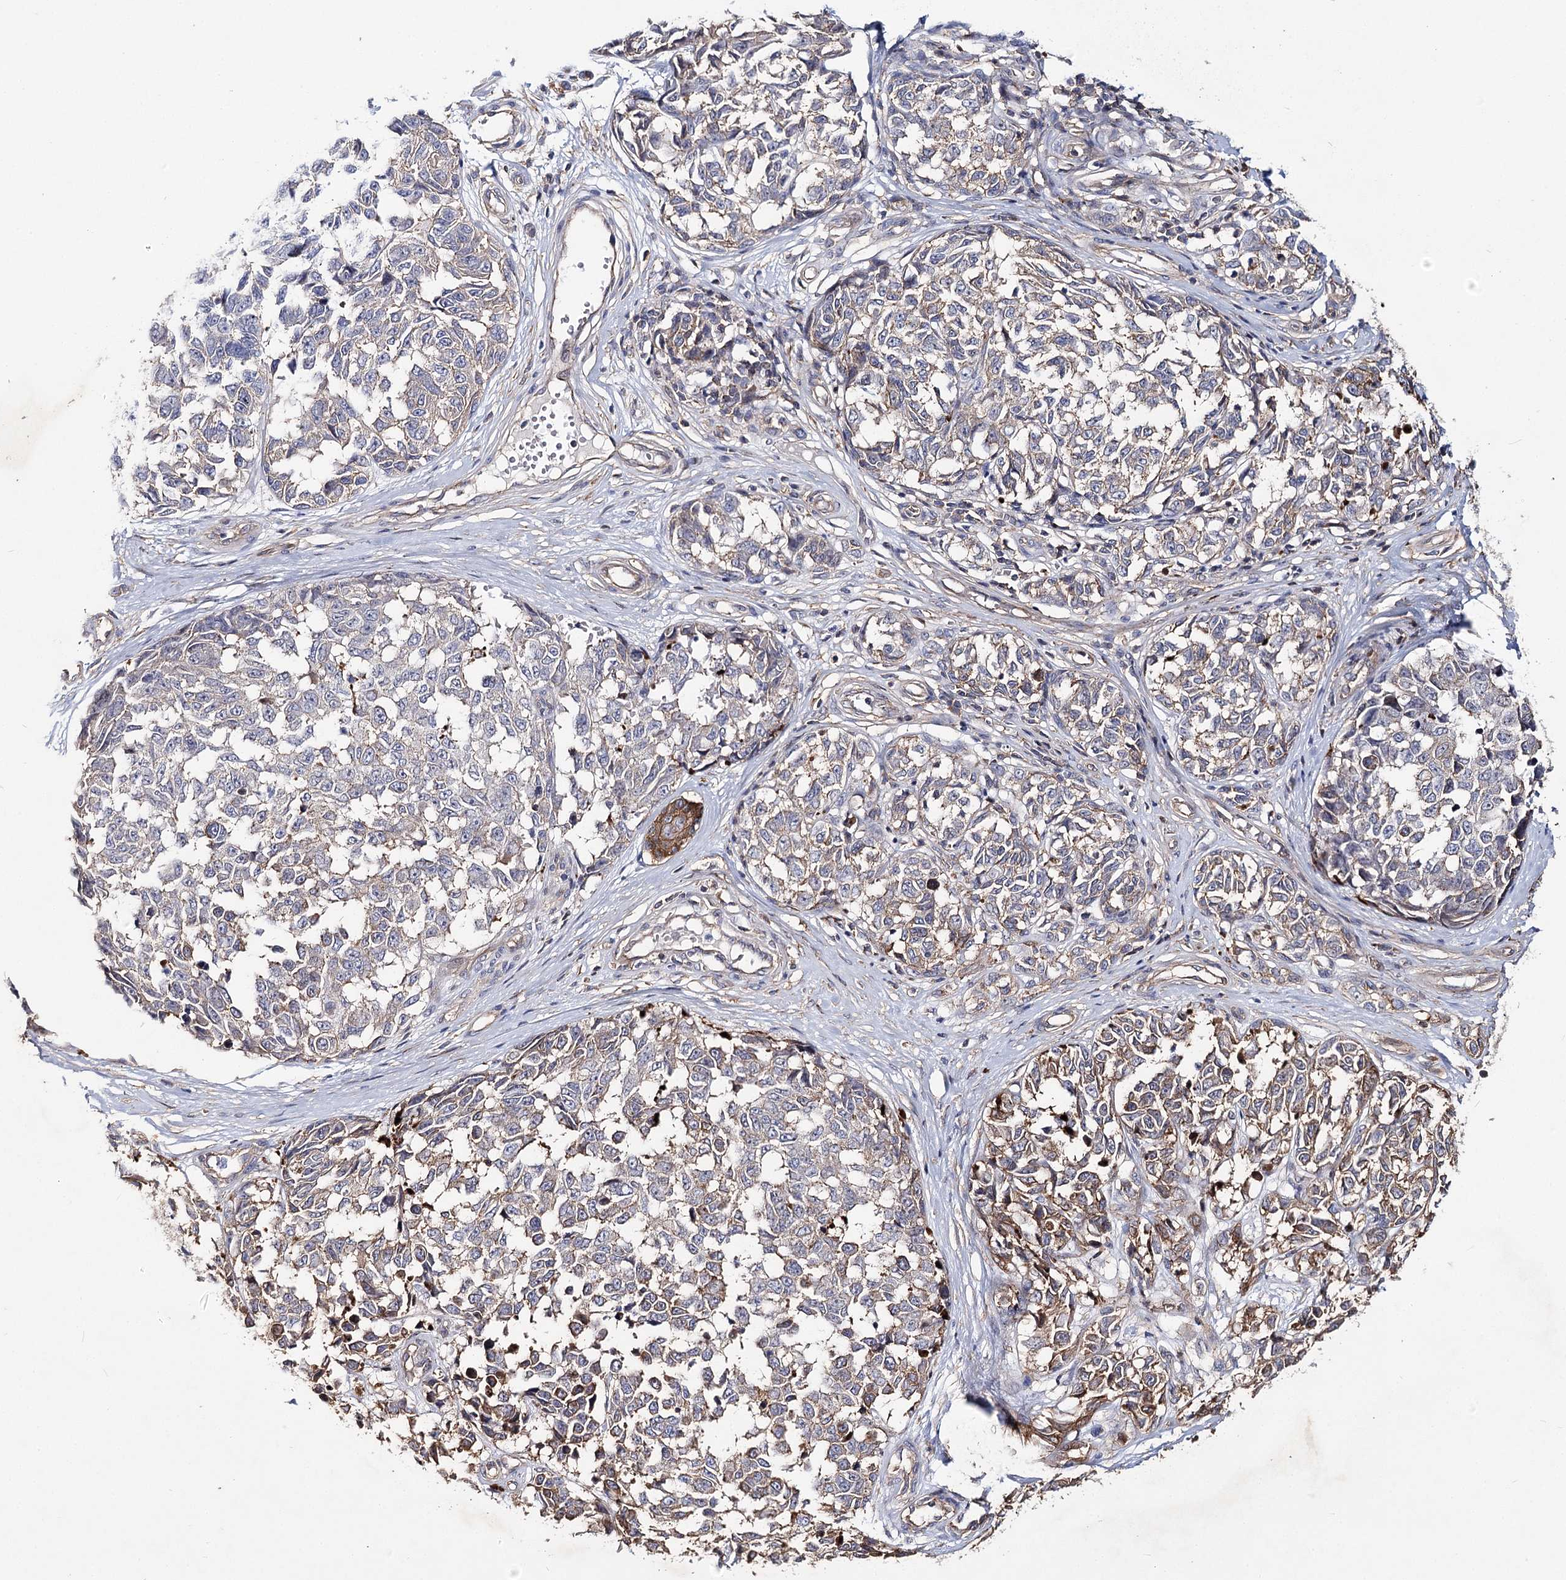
{"staining": {"intensity": "weak", "quantity": "25%-75%", "location": "cytoplasmic/membranous"}, "tissue": "melanoma", "cell_type": "Tumor cells", "image_type": "cancer", "snomed": [{"axis": "morphology", "description": "Malignant melanoma, NOS"}, {"axis": "topography", "description": "Skin"}], "caption": "Immunohistochemical staining of human melanoma reveals low levels of weak cytoplasmic/membranous positivity in approximately 25%-75% of tumor cells.", "gene": "TMEM218", "patient": {"sex": "female", "age": 64}}